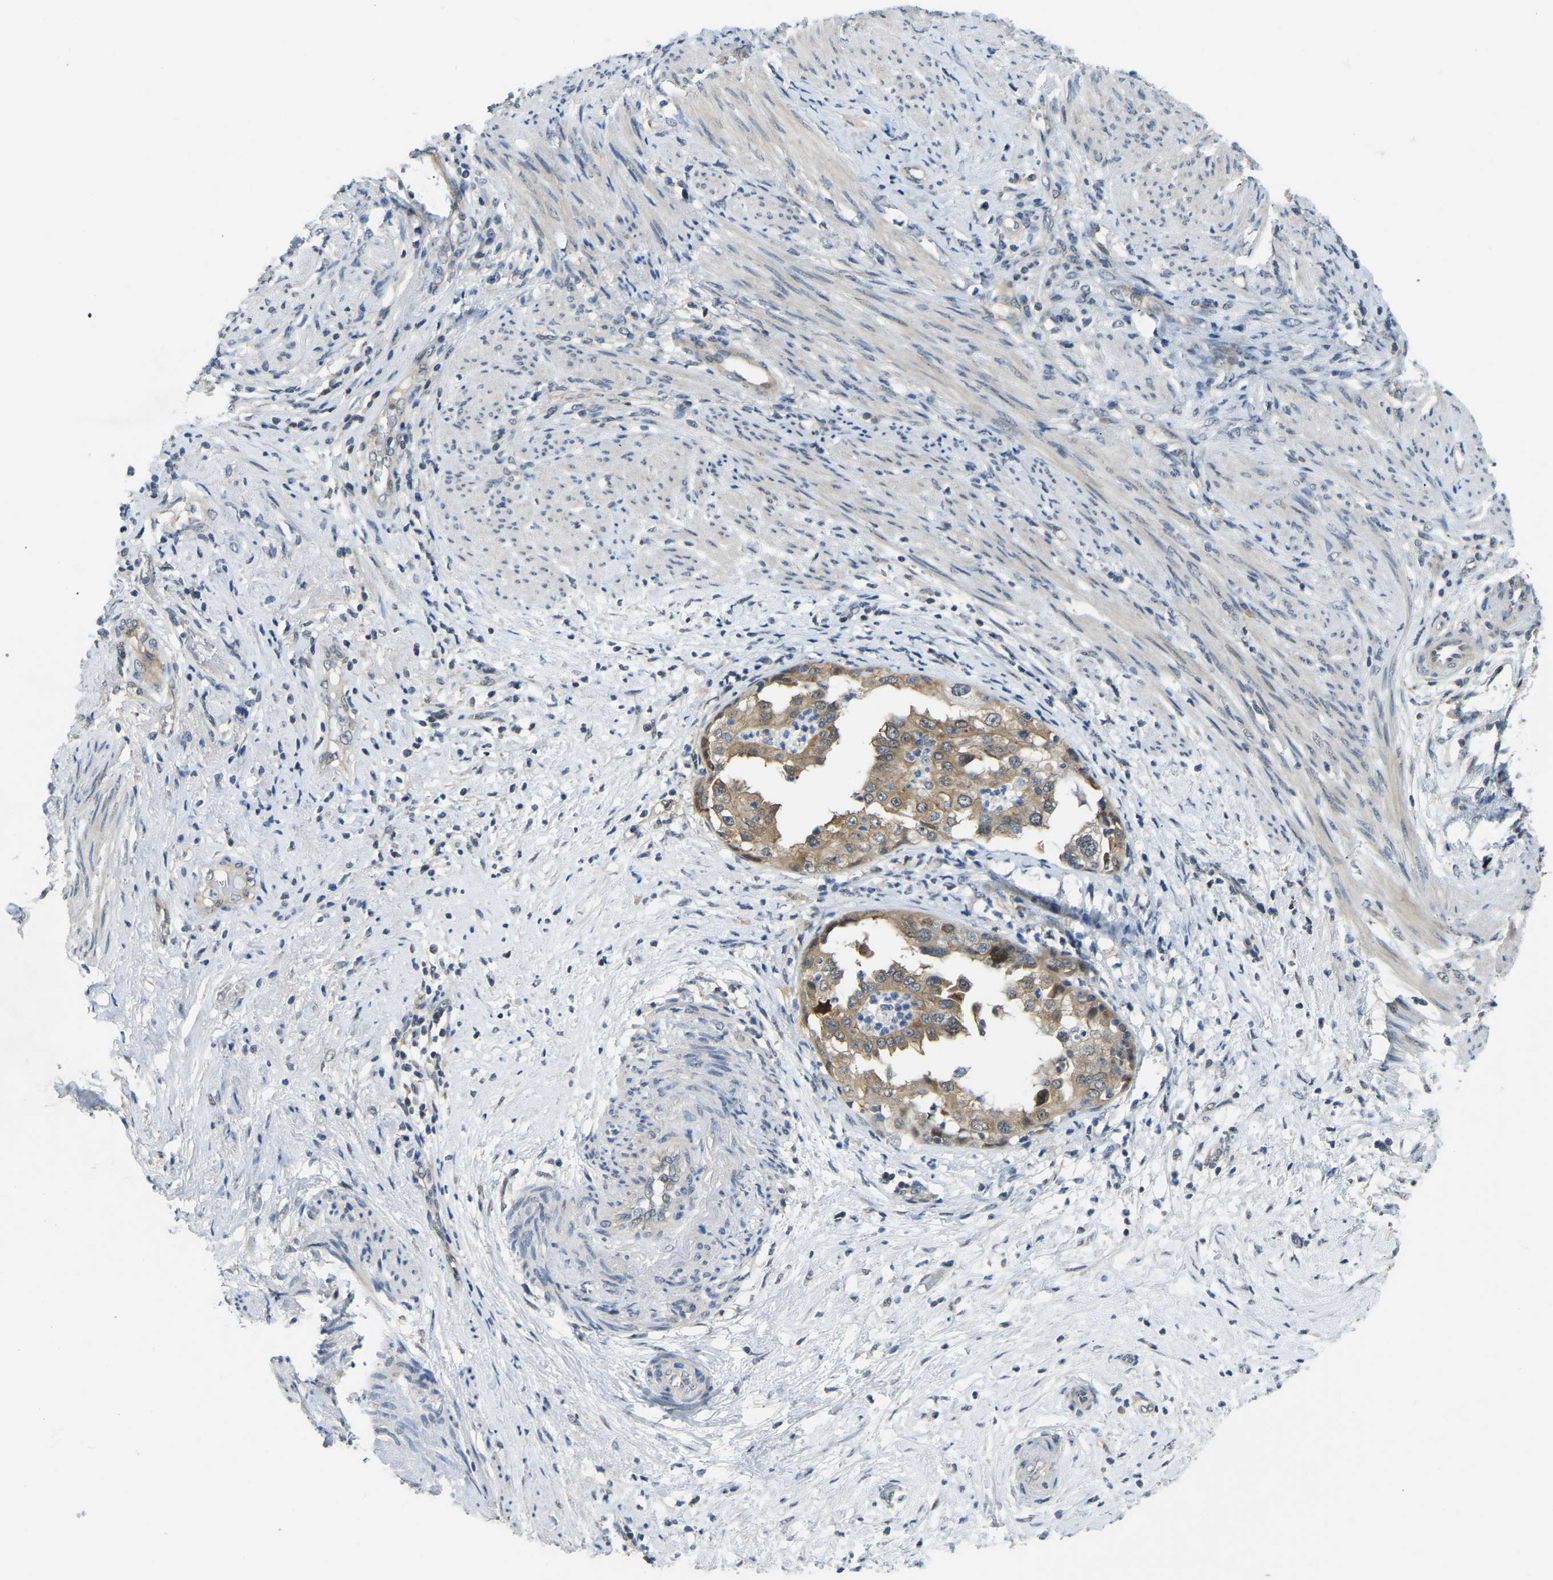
{"staining": {"intensity": "moderate", "quantity": ">75%", "location": "cytoplasmic/membranous"}, "tissue": "endometrial cancer", "cell_type": "Tumor cells", "image_type": "cancer", "snomed": [{"axis": "morphology", "description": "Adenocarcinoma, NOS"}, {"axis": "topography", "description": "Endometrium"}], "caption": "A photomicrograph of endometrial adenocarcinoma stained for a protein shows moderate cytoplasmic/membranous brown staining in tumor cells. Immunohistochemistry stains the protein of interest in brown and the nuclei are stained blue.", "gene": "AHNAK", "patient": {"sex": "female", "age": 85}}